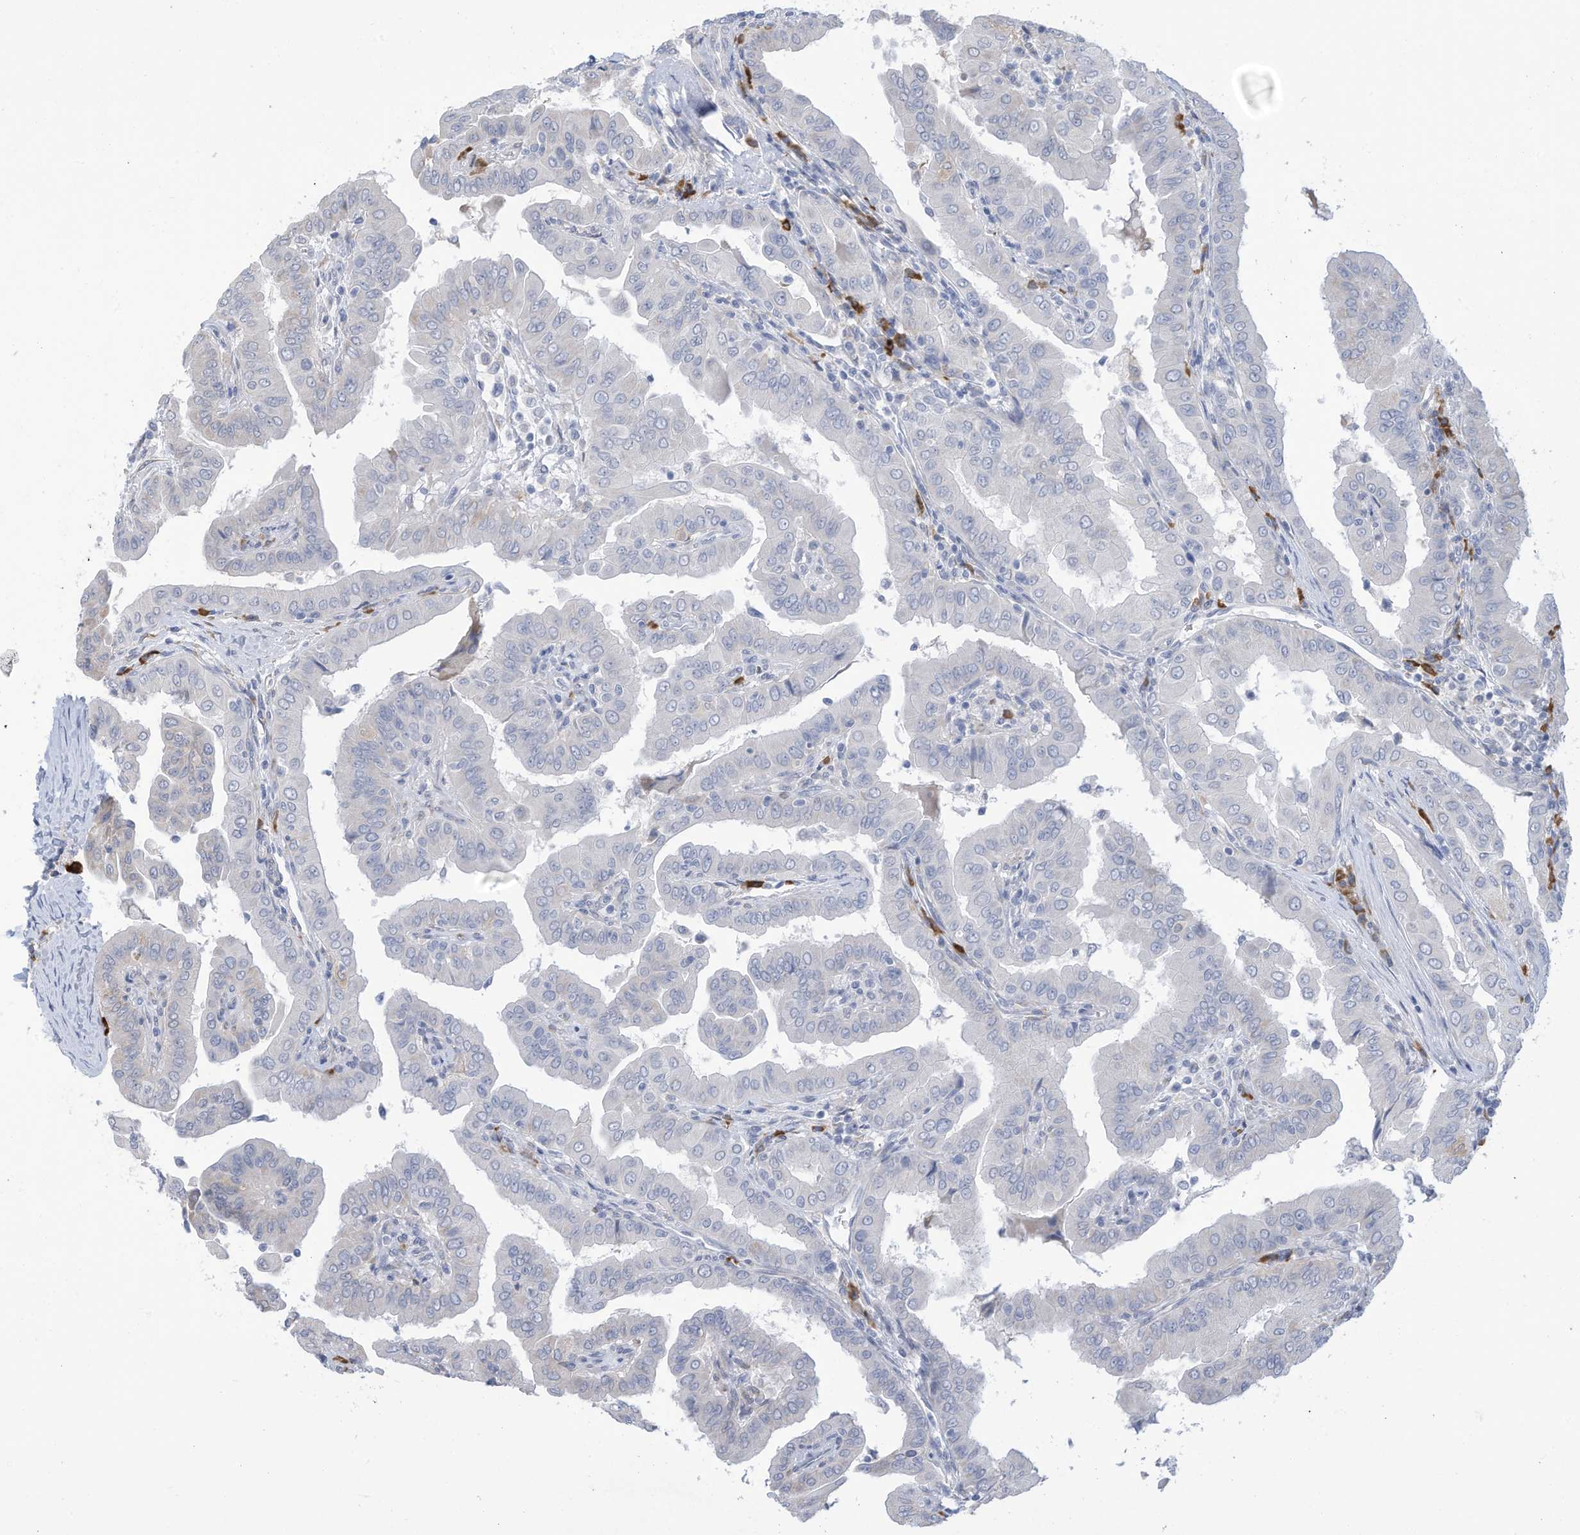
{"staining": {"intensity": "negative", "quantity": "none", "location": "none"}, "tissue": "thyroid cancer", "cell_type": "Tumor cells", "image_type": "cancer", "snomed": [{"axis": "morphology", "description": "Papillary adenocarcinoma, NOS"}, {"axis": "topography", "description": "Thyroid gland"}], "caption": "IHC photomicrograph of neoplastic tissue: thyroid cancer (papillary adenocarcinoma) stained with DAB displays no significant protein expression in tumor cells.", "gene": "ZNF292", "patient": {"sex": "male", "age": 33}}